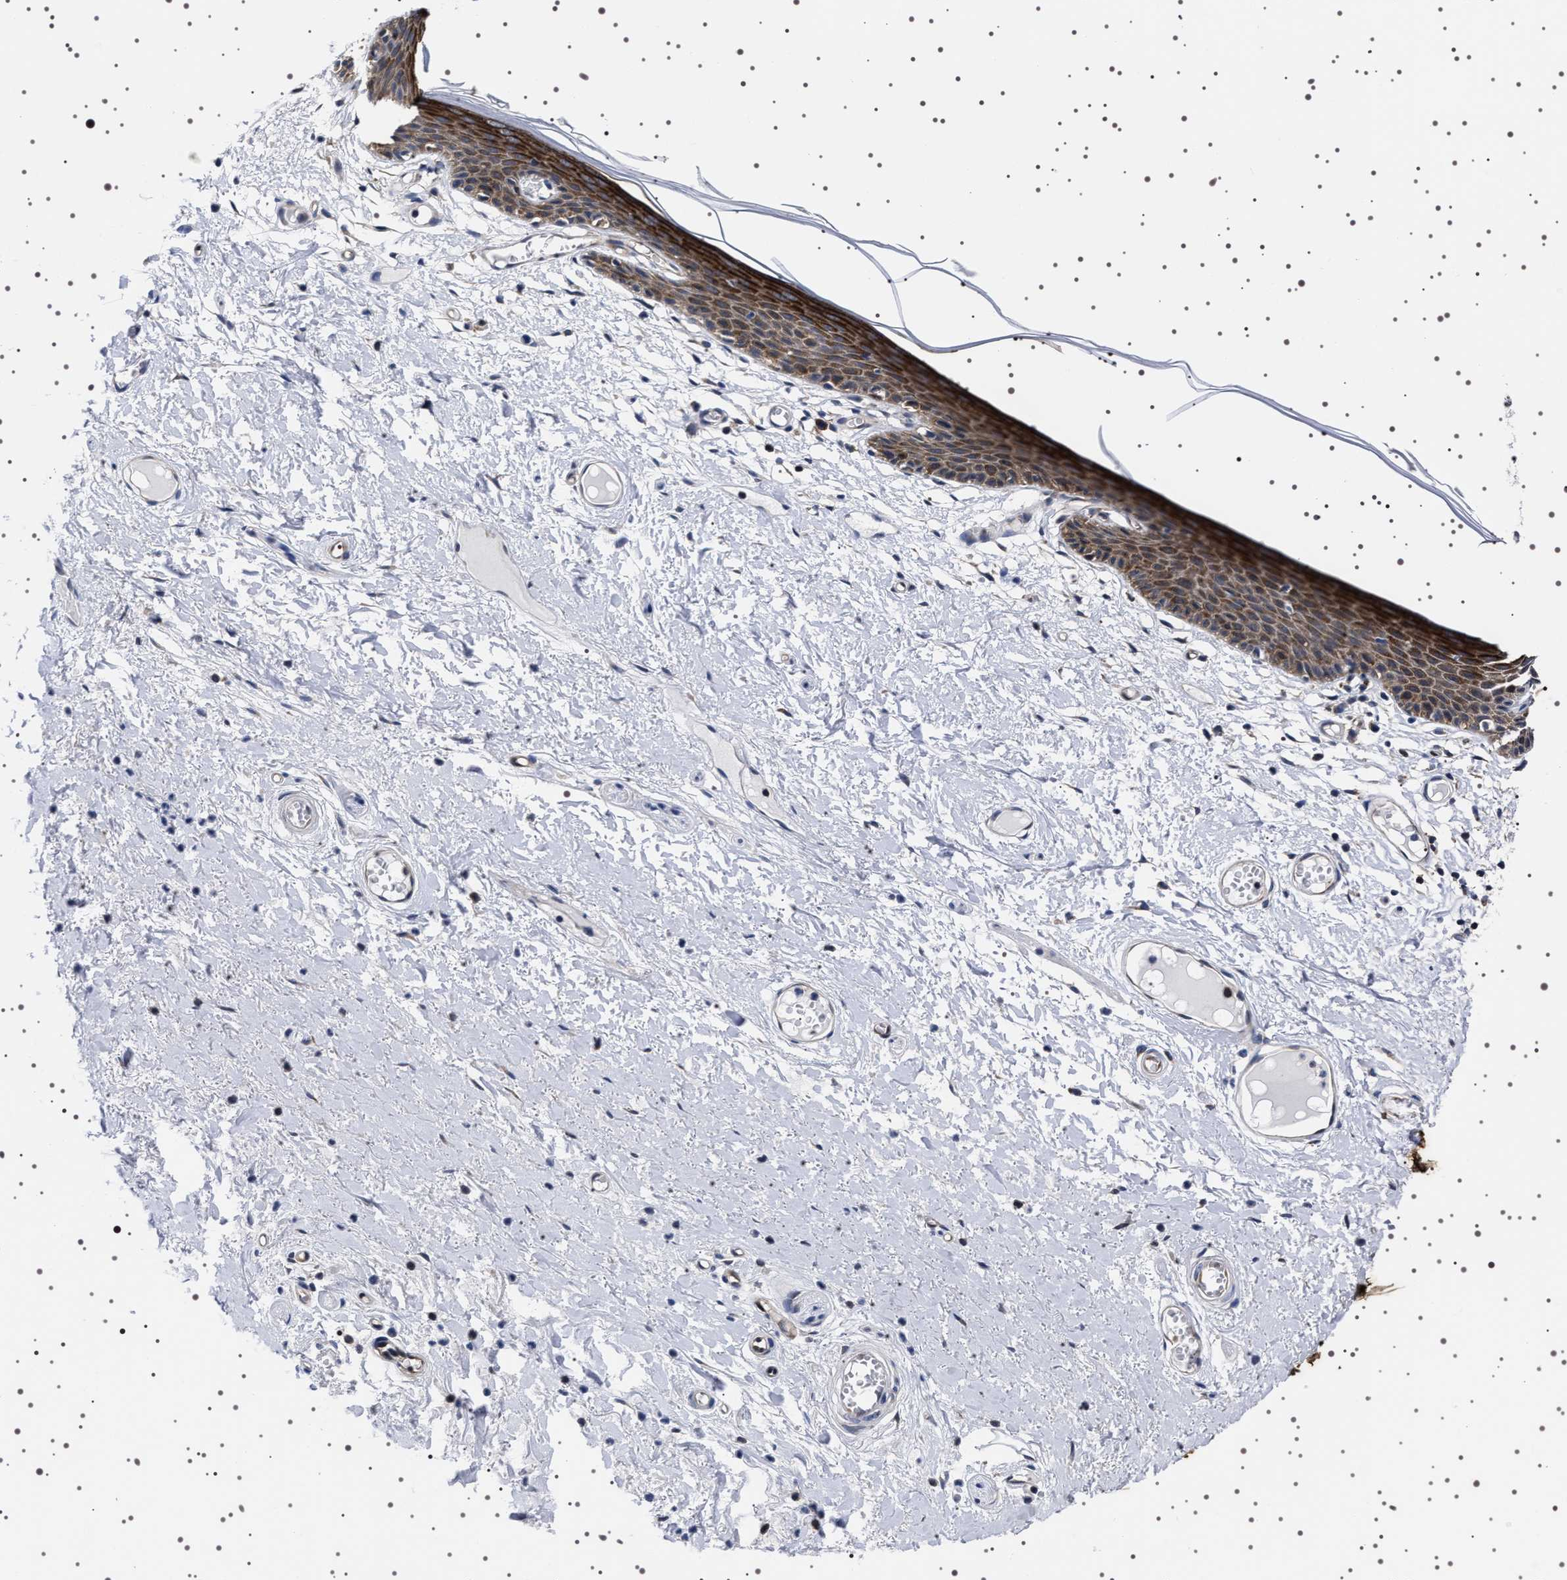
{"staining": {"intensity": "strong", "quantity": ">75%", "location": "cytoplasmic/membranous"}, "tissue": "skin", "cell_type": "Epidermal cells", "image_type": "normal", "snomed": [{"axis": "morphology", "description": "Normal tissue, NOS"}, {"axis": "topography", "description": "Vulva"}], "caption": "Immunohistochemical staining of unremarkable skin displays high levels of strong cytoplasmic/membranous staining in about >75% of epidermal cells.", "gene": "DARS1", "patient": {"sex": "female", "age": 54}}